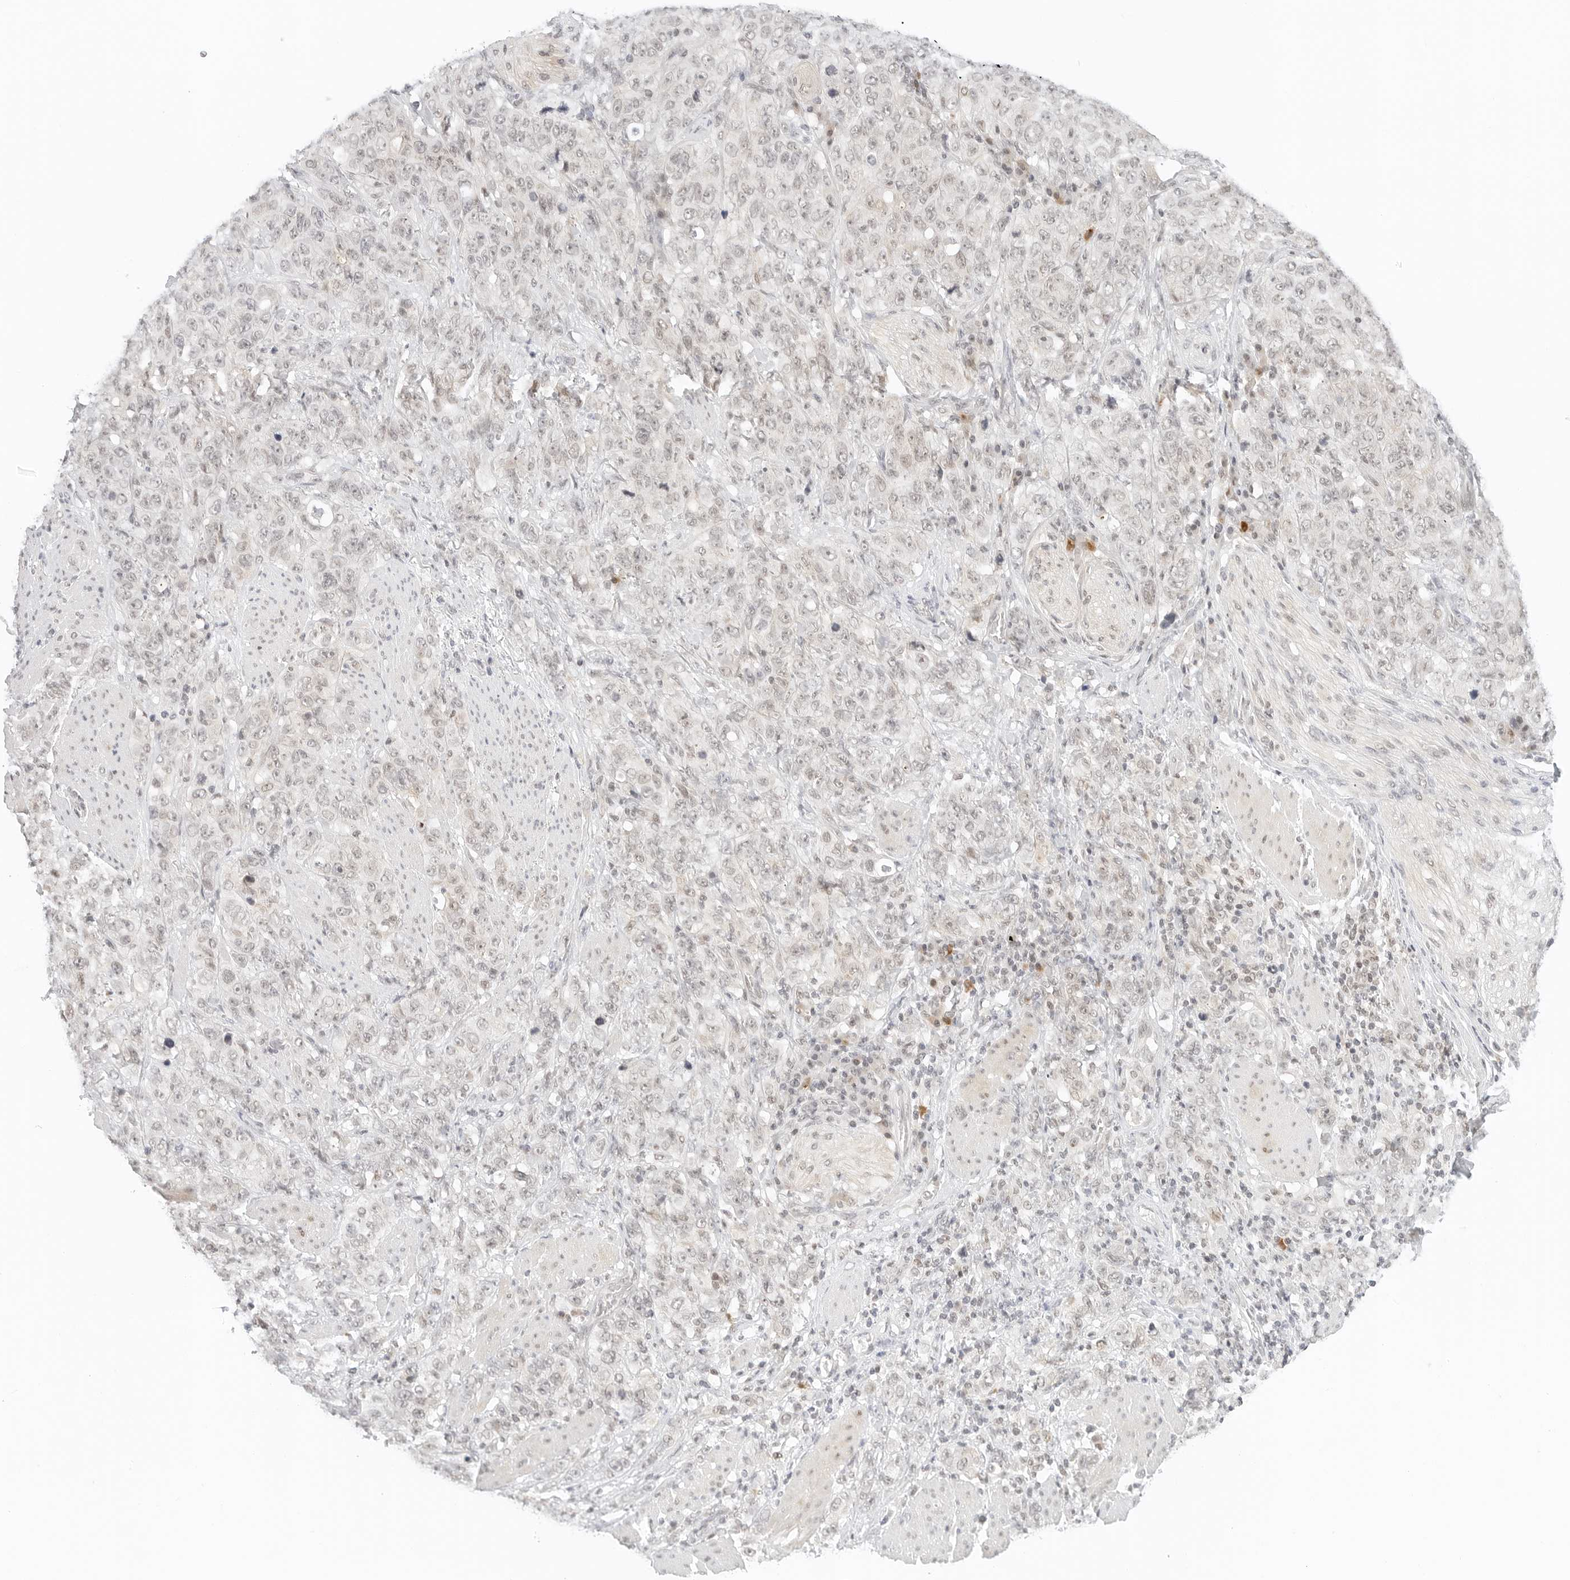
{"staining": {"intensity": "negative", "quantity": "none", "location": "none"}, "tissue": "stomach cancer", "cell_type": "Tumor cells", "image_type": "cancer", "snomed": [{"axis": "morphology", "description": "Adenocarcinoma, NOS"}, {"axis": "topography", "description": "Stomach"}], "caption": "Tumor cells are negative for protein expression in human stomach cancer (adenocarcinoma). (DAB (3,3'-diaminobenzidine) immunohistochemistry visualized using brightfield microscopy, high magnification).", "gene": "NEO1", "patient": {"sex": "male", "age": 48}}